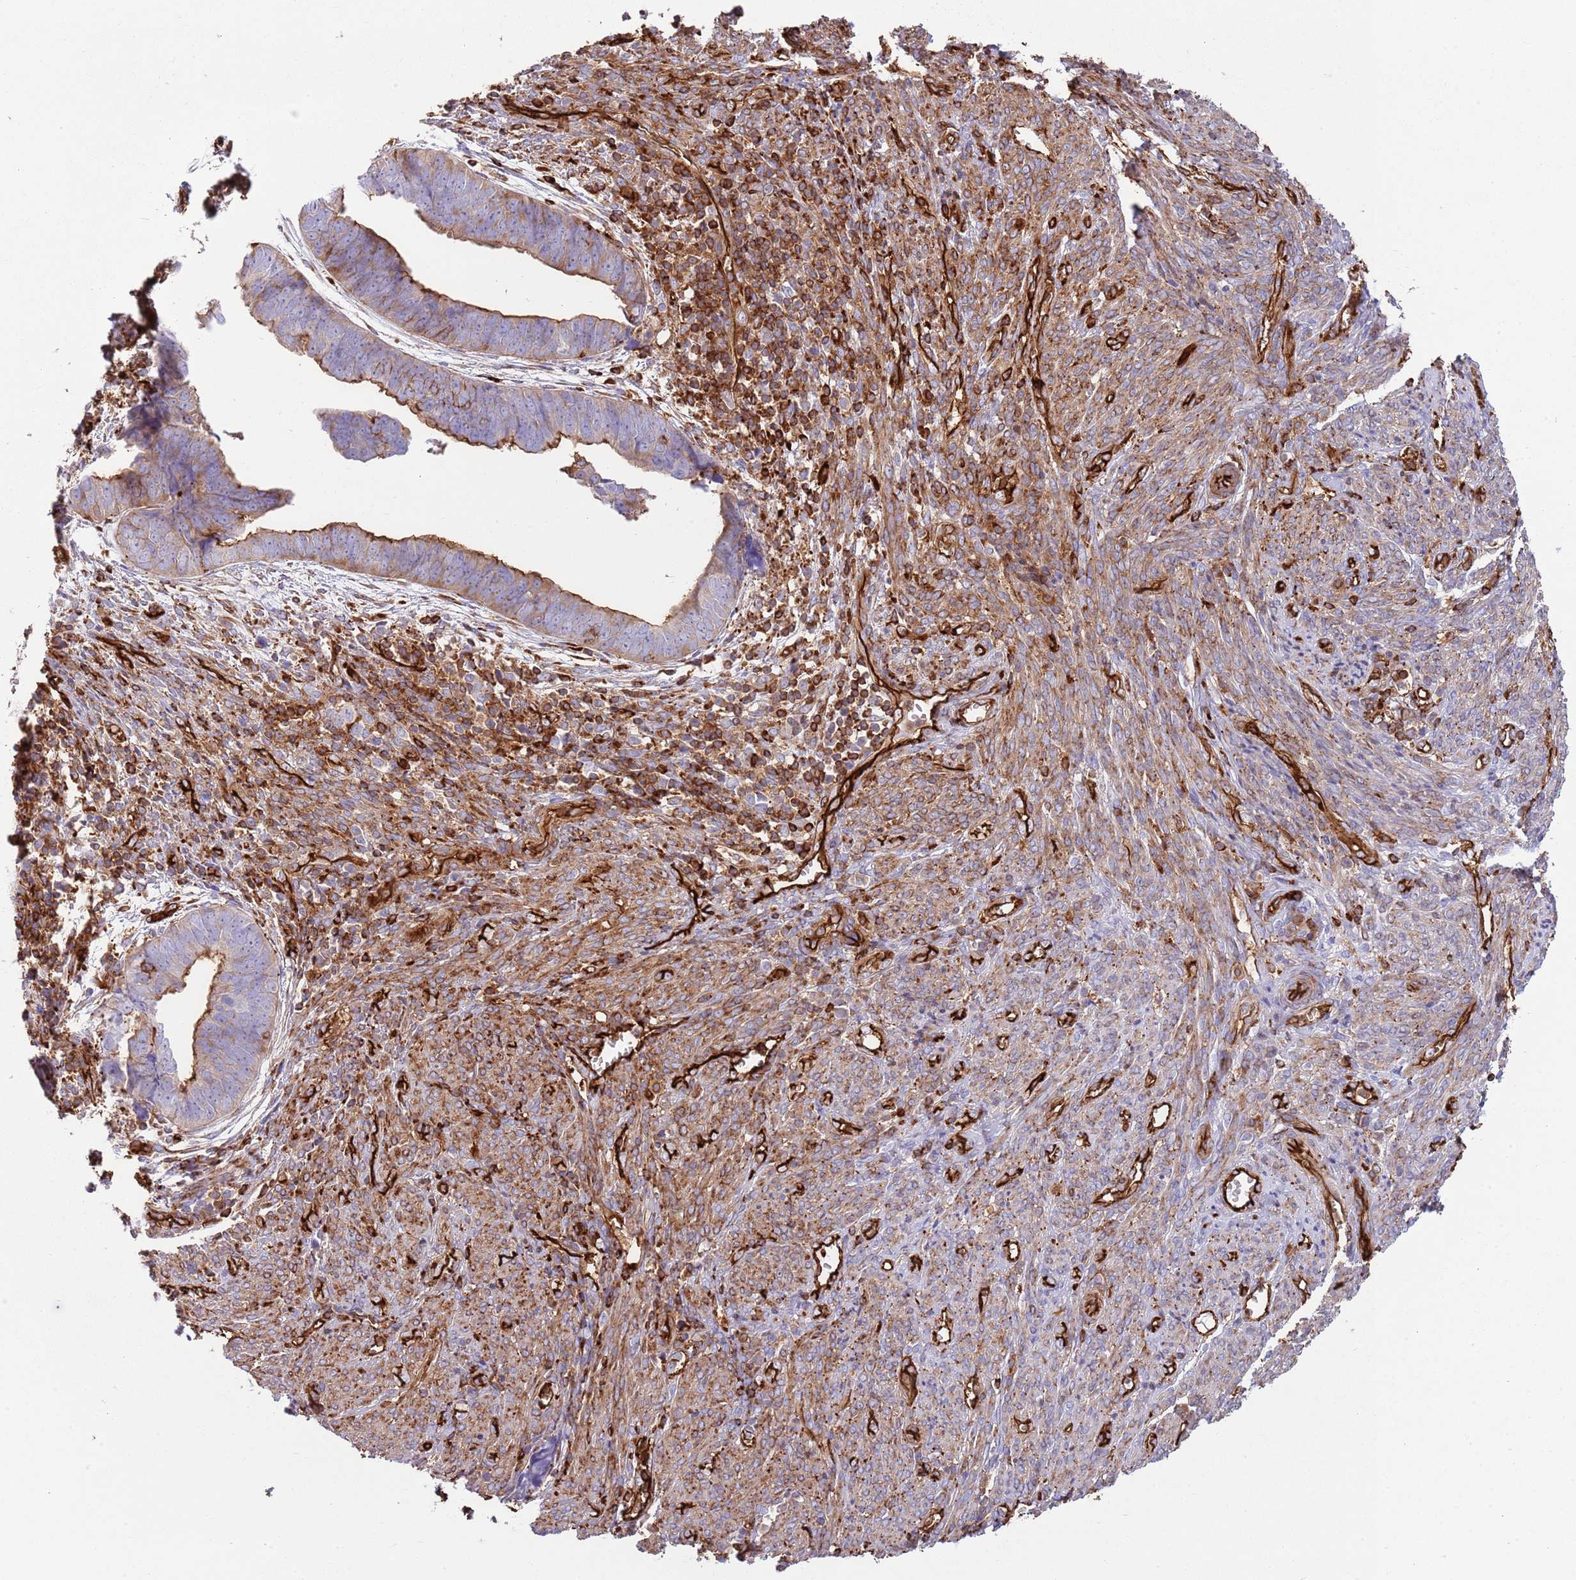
{"staining": {"intensity": "weak", "quantity": "25%-75%", "location": "cytoplasmic/membranous"}, "tissue": "endometrial cancer", "cell_type": "Tumor cells", "image_type": "cancer", "snomed": [{"axis": "morphology", "description": "Adenocarcinoma, NOS"}, {"axis": "topography", "description": "Endometrium"}], "caption": "Immunohistochemical staining of endometrial adenocarcinoma exhibits weak cytoplasmic/membranous protein expression in about 25%-75% of tumor cells. The staining is performed using DAB brown chromogen to label protein expression. The nuclei are counter-stained blue using hematoxylin.", "gene": "KBTBD7", "patient": {"sex": "female", "age": 75}}